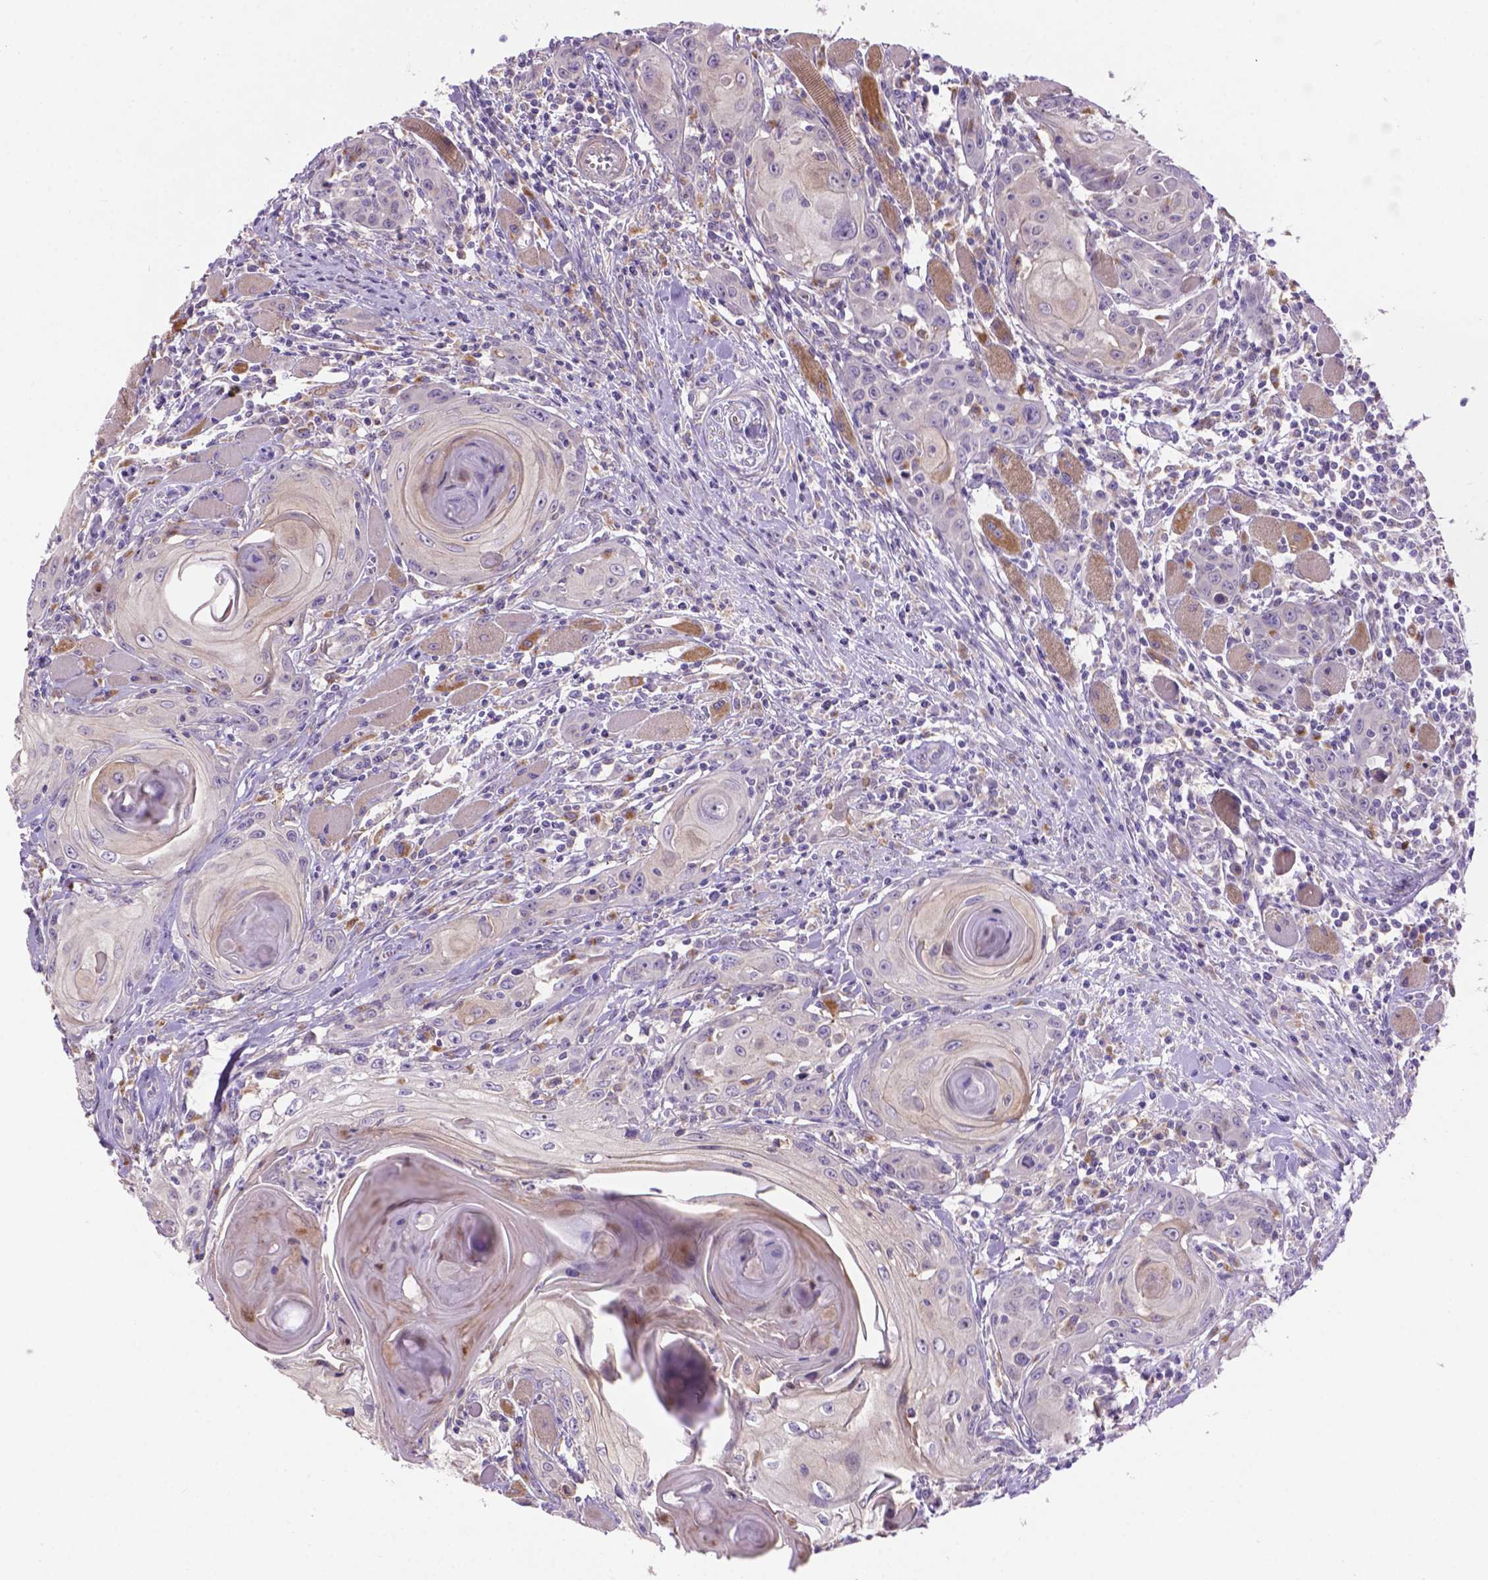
{"staining": {"intensity": "negative", "quantity": "none", "location": "none"}, "tissue": "head and neck cancer", "cell_type": "Tumor cells", "image_type": "cancer", "snomed": [{"axis": "morphology", "description": "Squamous cell carcinoma, NOS"}, {"axis": "topography", "description": "Head-Neck"}], "caption": "Immunohistochemical staining of human squamous cell carcinoma (head and neck) demonstrates no significant staining in tumor cells.", "gene": "CDH7", "patient": {"sex": "female", "age": 80}}